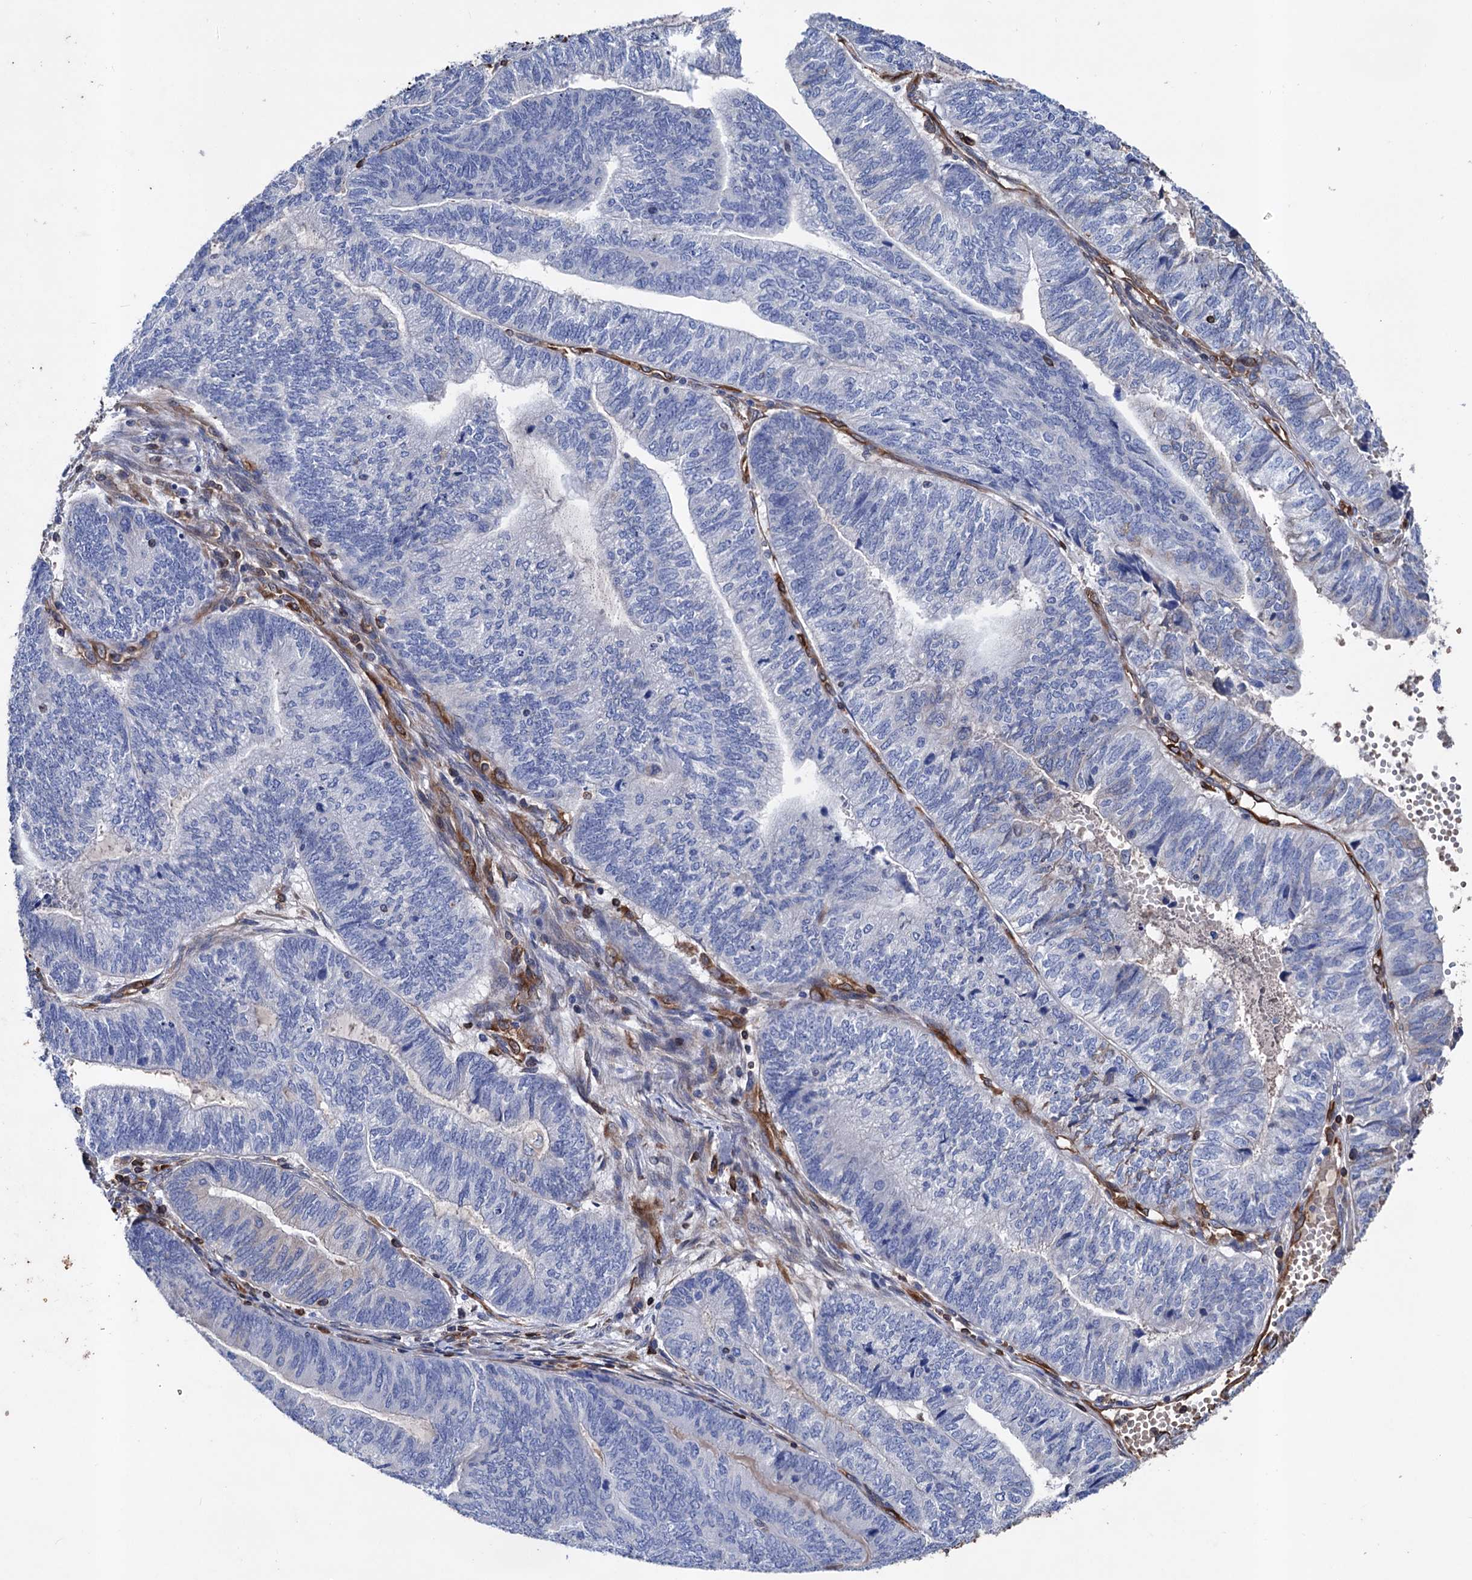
{"staining": {"intensity": "negative", "quantity": "none", "location": "none"}, "tissue": "endometrial cancer", "cell_type": "Tumor cells", "image_type": "cancer", "snomed": [{"axis": "morphology", "description": "Adenocarcinoma, NOS"}, {"axis": "topography", "description": "Uterus"}, {"axis": "topography", "description": "Endometrium"}], "caption": "A high-resolution micrograph shows IHC staining of endometrial adenocarcinoma, which reveals no significant staining in tumor cells.", "gene": "STING1", "patient": {"sex": "female", "age": 70}}